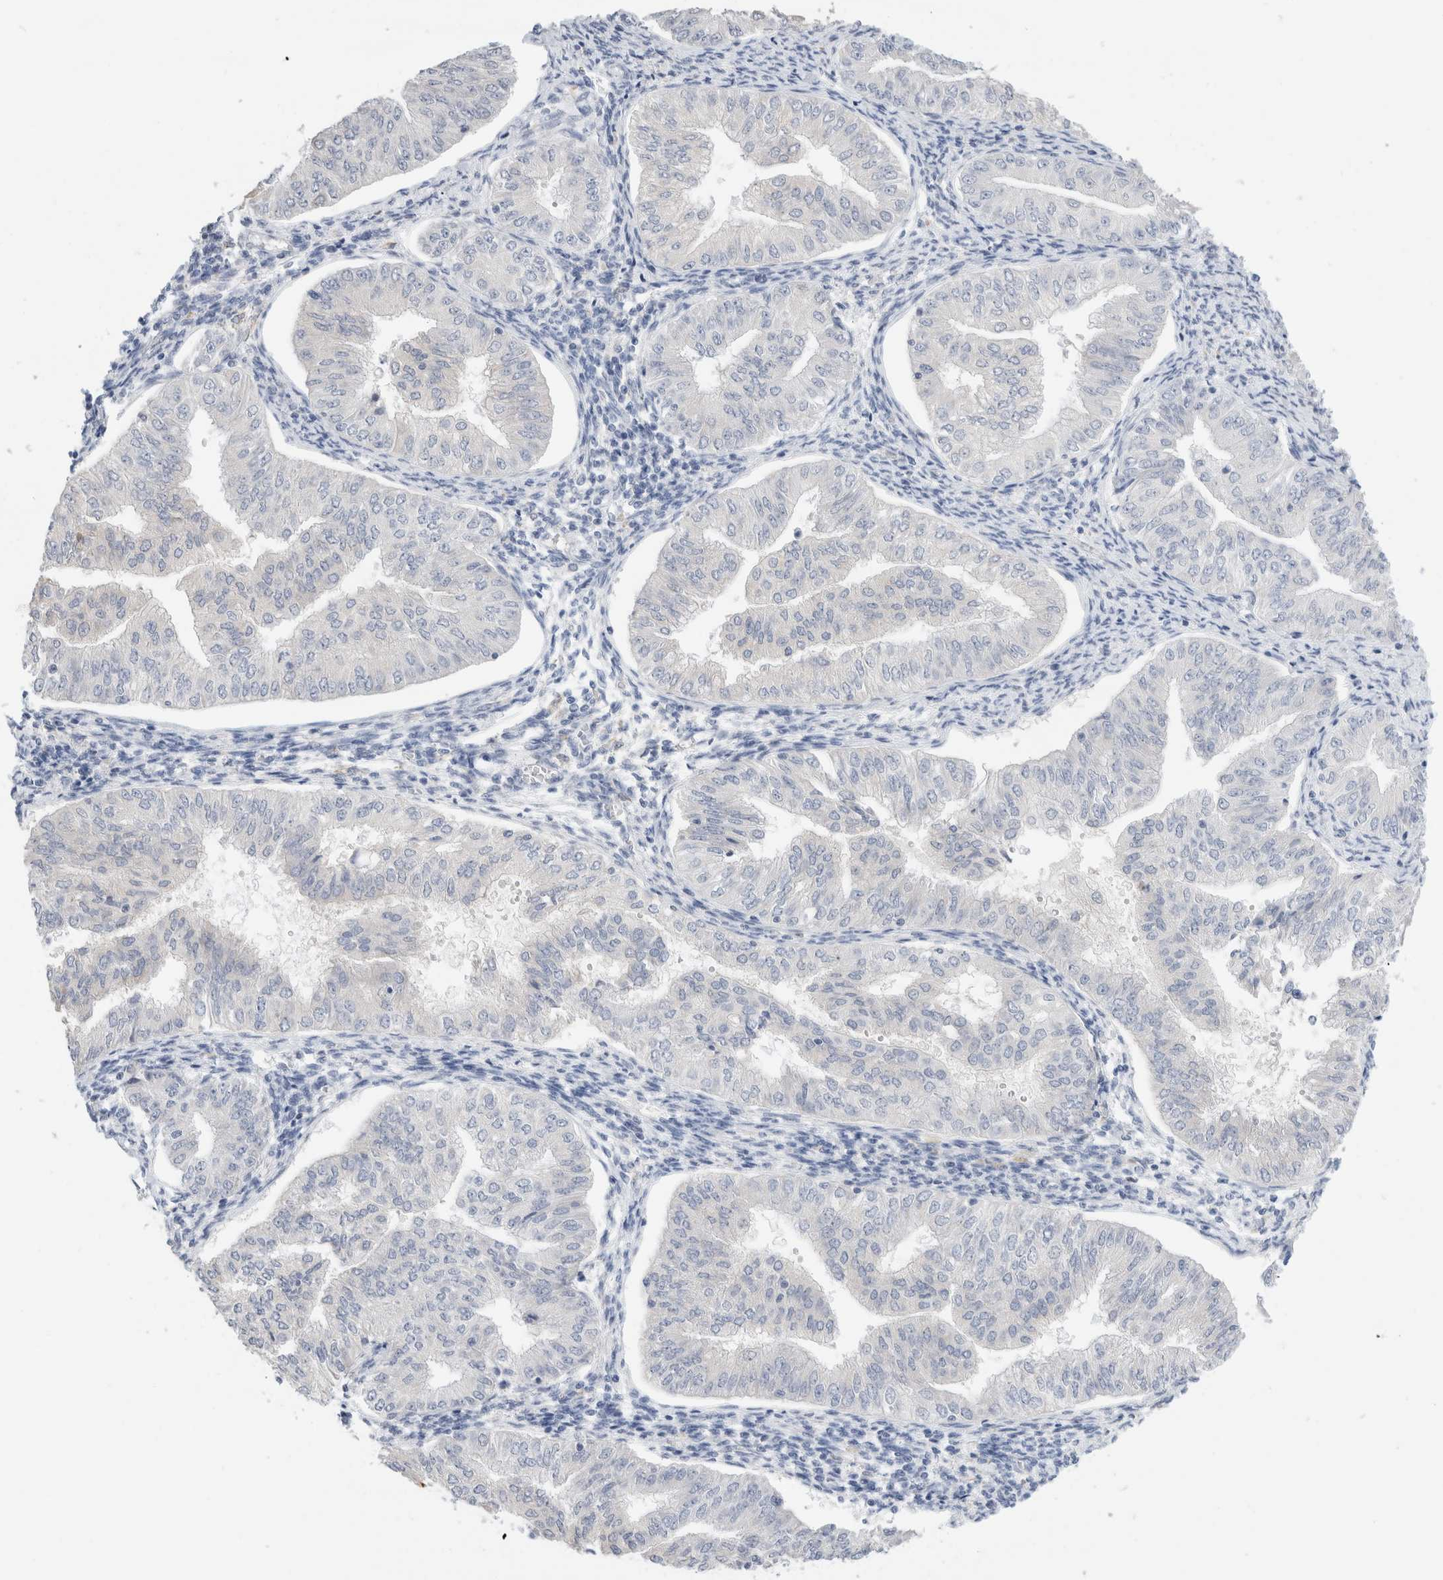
{"staining": {"intensity": "negative", "quantity": "none", "location": "none"}, "tissue": "endometrial cancer", "cell_type": "Tumor cells", "image_type": "cancer", "snomed": [{"axis": "morphology", "description": "Normal tissue, NOS"}, {"axis": "morphology", "description": "Adenocarcinoma, NOS"}, {"axis": "topography", "description": "Endometrium"}], "caption": "DAB (3,3'-diaminobenzidine) immunohistochemical staining of human endometrial adenocarcinoma exhibits no significant staining in tumor cells. (Stains: DAB IHC with hematoxylin counter stain, Microscopy: brightfield microscopy at high magnification).", "gene": "ADAM30", "patient": {"sex": "female", "age": 53}}